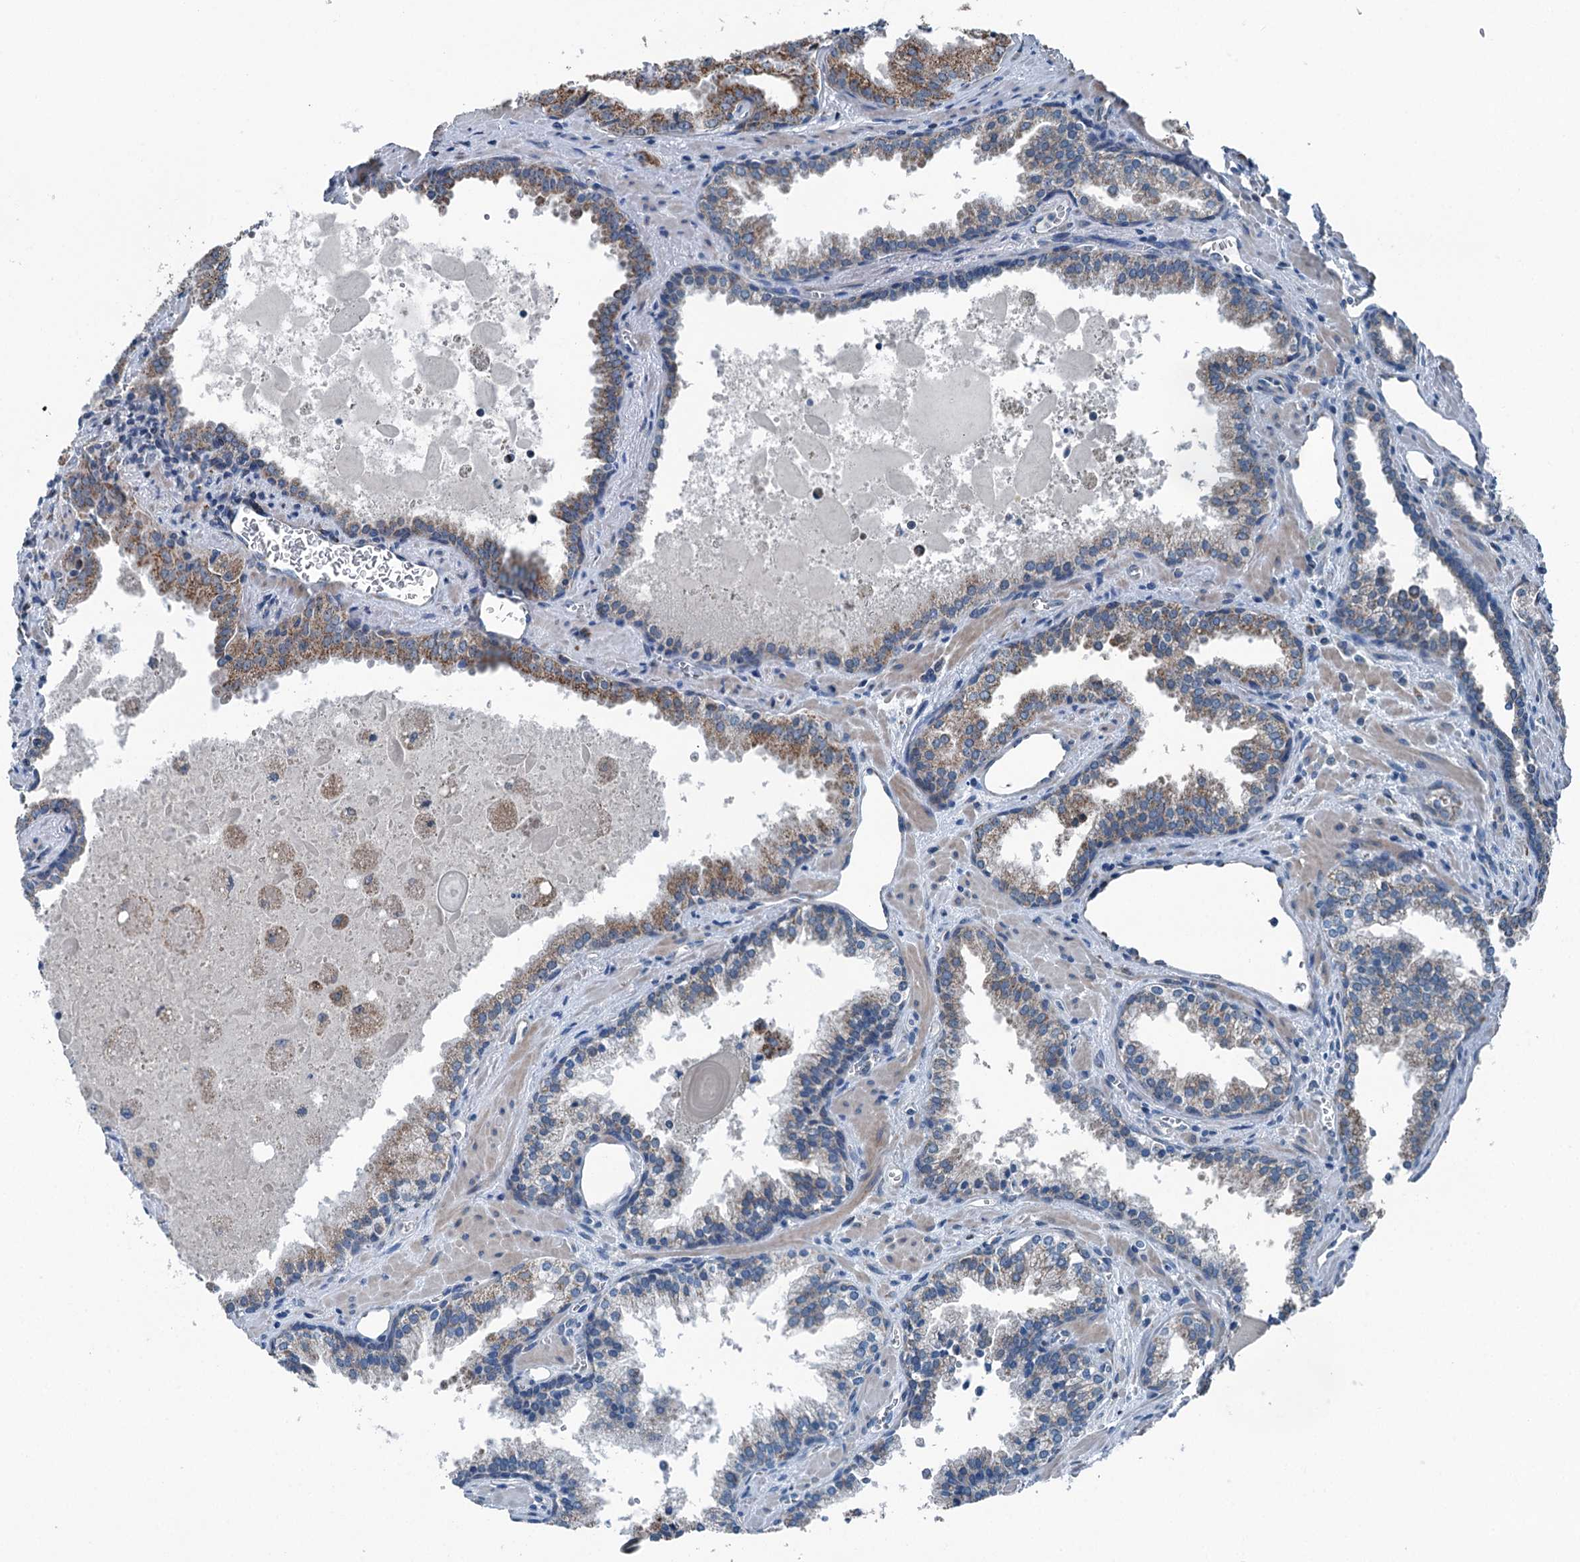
{"staining": {"intensity": "moderate", "quantity": ">75%", "location": "cytoplasmic/membranous"}, "tissue": "prostate cancer", "cell_type": "Tumor cells", "image_type": "cancer", "snomed": [{"axis": "morphology", "description": "Adenocarcinoma, High grade"}, {"axis": "topography", "description": "Prostate"}], "caption": "Adenocarcinoma (high-grade) (prostate) stained with IHC displays moderate cytoplasmic/membranous expression in about >75% of tumor cells.", "gene": "TRPT1", "patient": {"sex": "male", "age": 68}}